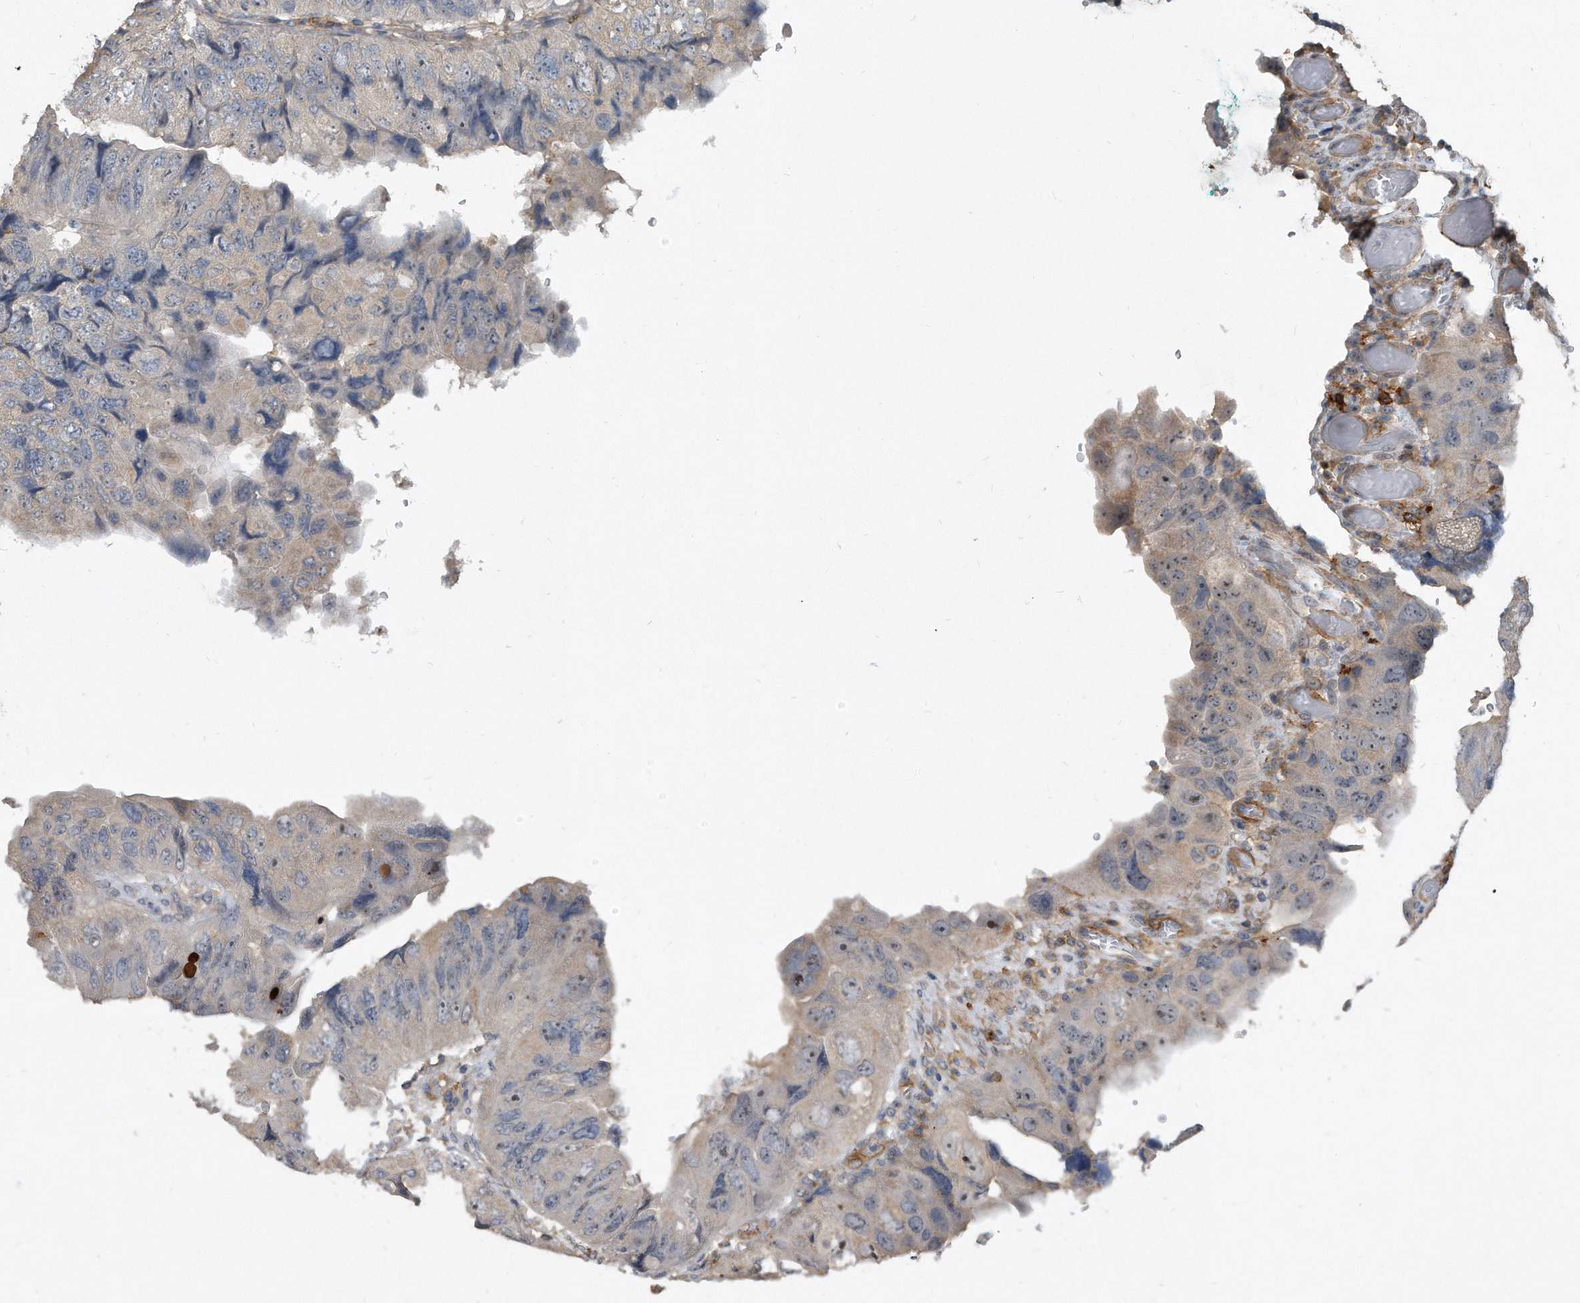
{"staining": {"intensity": "moderate", "quantity": "<25%", "location": "nuclear"}, "tissue": "colorectal cancer", "cell_type": "Tumor cells", "image_type": "cancer", "snomed": [{"axis": "morphology", "description": "Adenocarcinoma, NOS"}, {"axis": "topography", "description": "Rectum"}], "caption": "Immunohistochemical staining of human colorectal cancer (adenocarcinoma) demonstrates low levels of moderate nuclear protein staining in about <25% of tumor cells.", "gene": "PGBD2", "patient": {"sex": "male", "age": 63}}